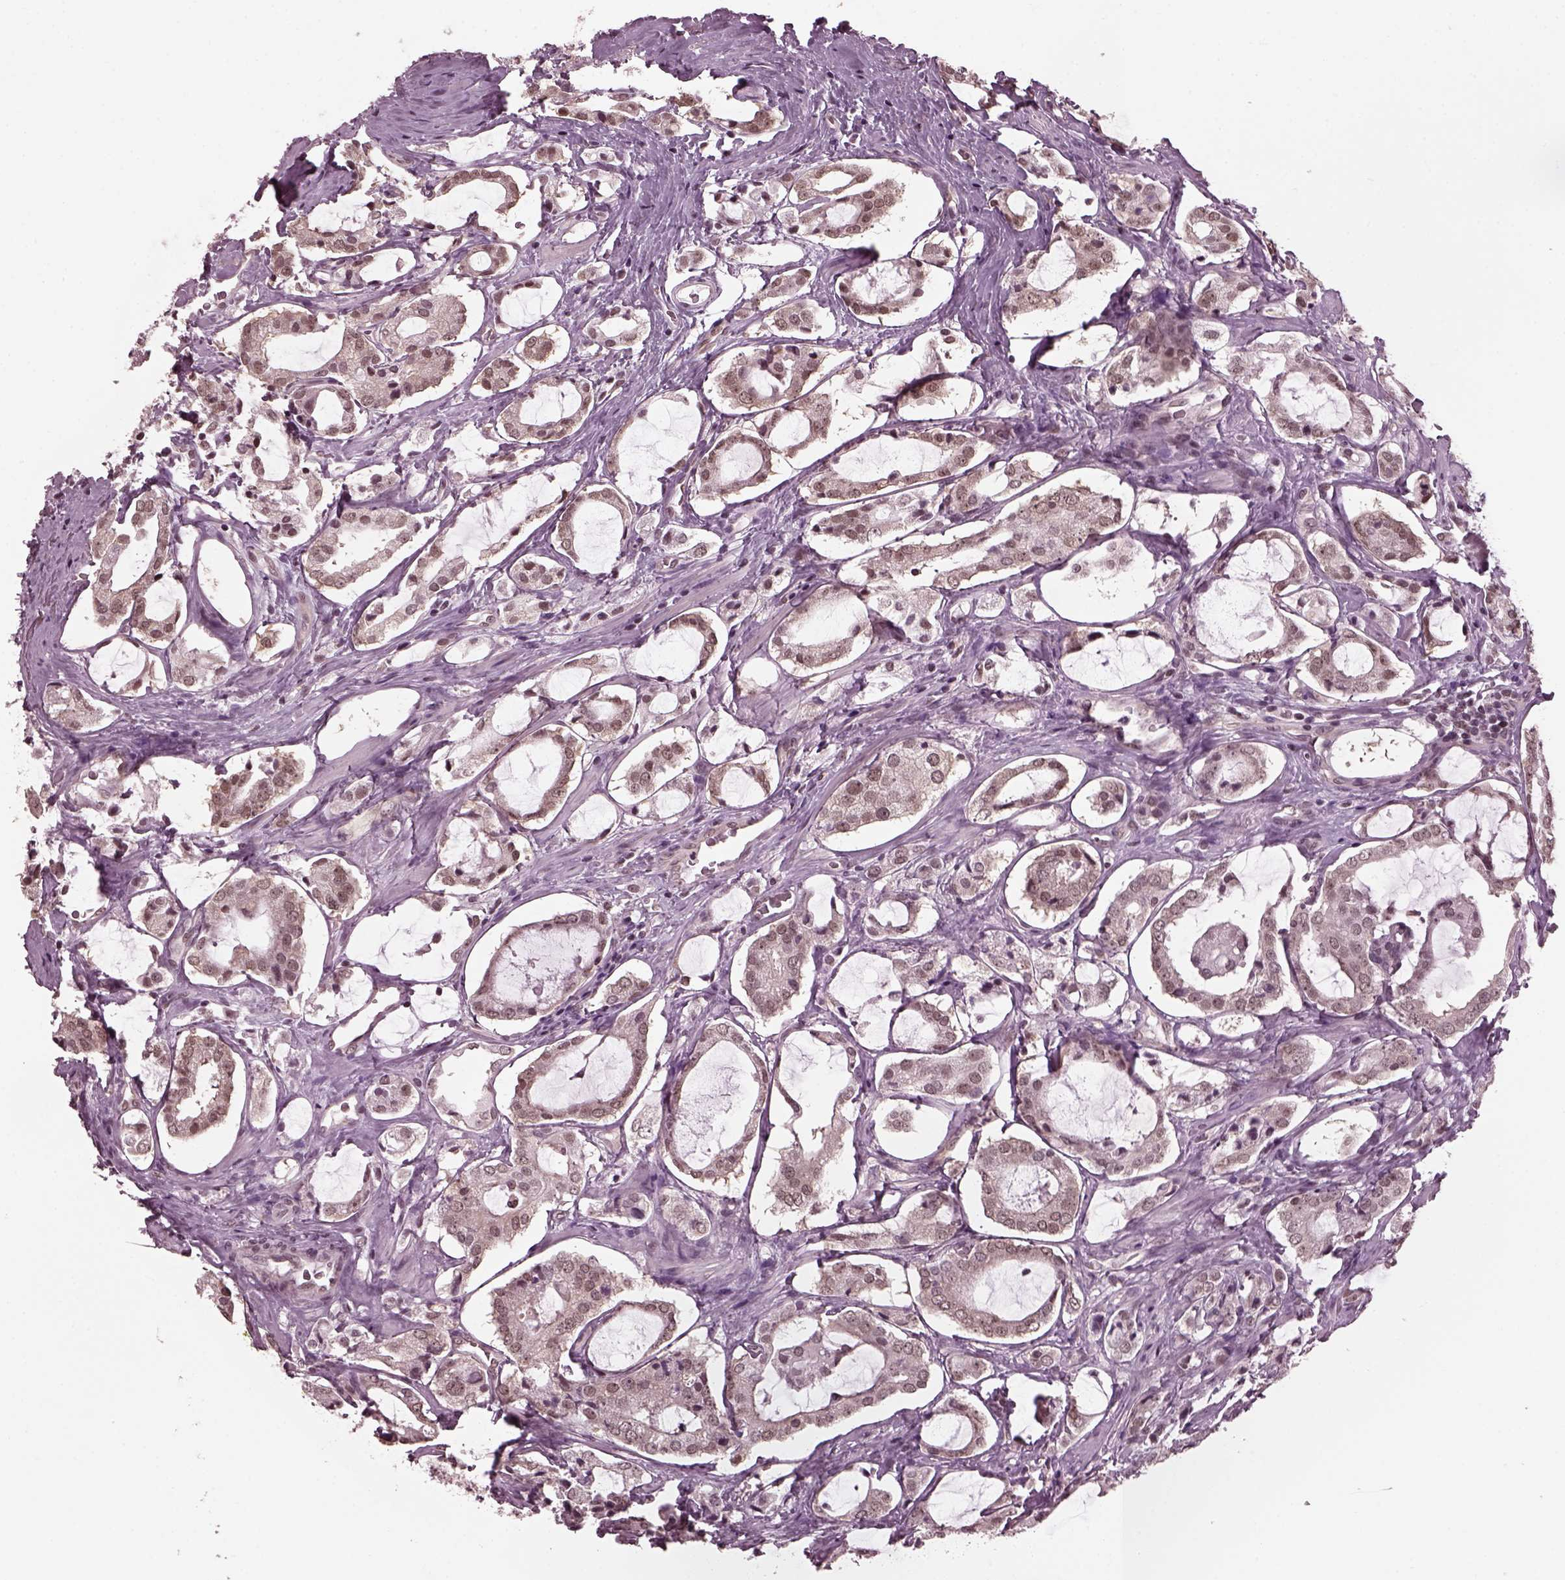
{"staining": {"intensity": "moderate", "quantity": "<25%", "location": "nuclear"}, "tissue": "prostate cancer", "cell_type": "Tumor cells", "image_type": "cancer", "snomed": [{"axis": "morphology", "description": "Adenocarcinoma, NOS"}, {"axis": "topography", "description": "Prostate"}], "caption": "Immunohistochemical staining of prostate adenocarcinoma displays moderate nuclear protein expression in about <25% of tumor cells.", "gene": "RUVBL2", "patient": {"sex": "male", "age": 66}}